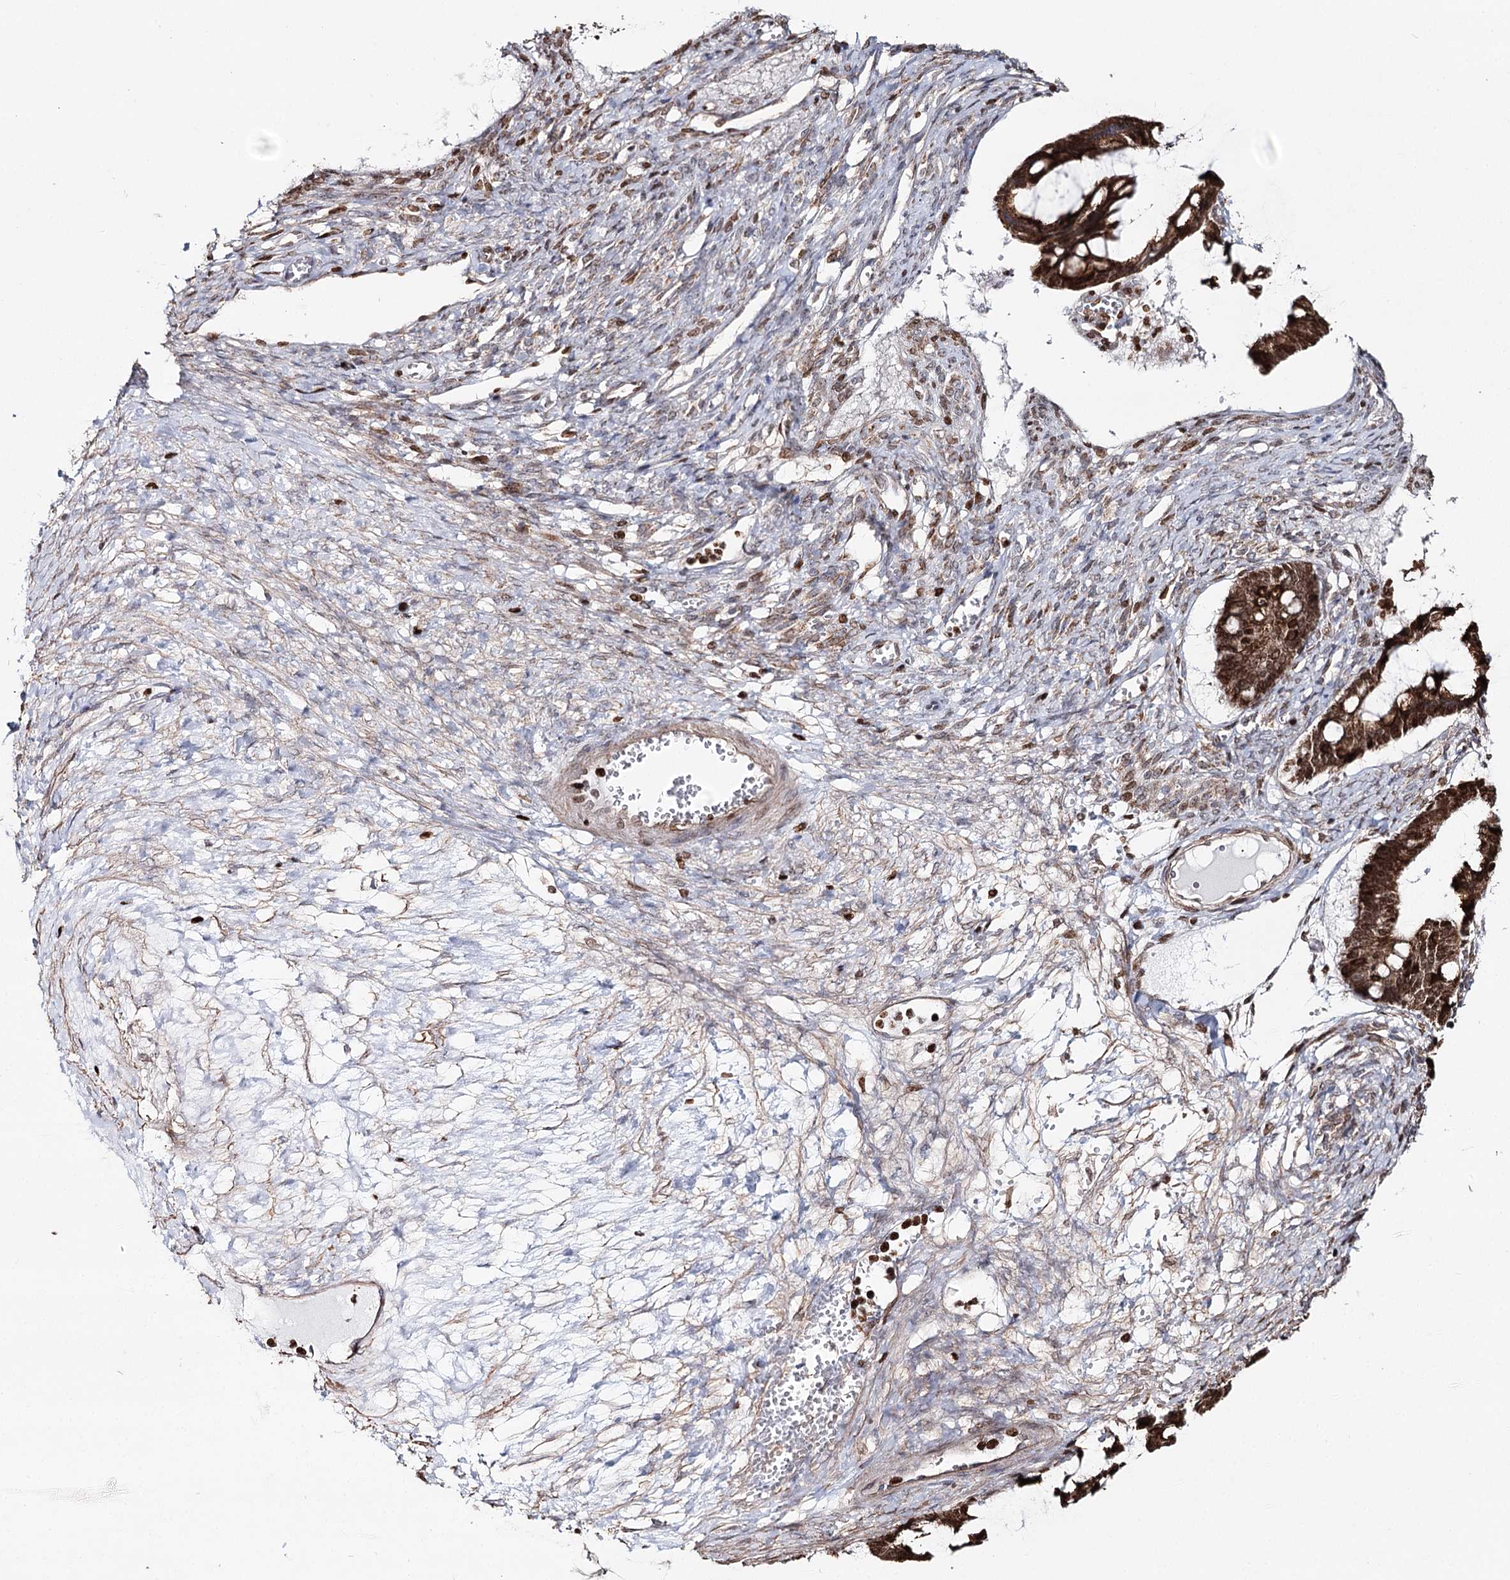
{"staining": {"intensity": "strong", "quantity": ">75%", "location": "cytoplasmic/membranous,nuclear"}, "tissue": "ovarian cancer", "cell_type": "Tumor cells", "image_type": "cancer", "snomed": [{"axis": "morphology", "description": "Cystadenocarcinoma, mucinous, NOS"}, {"axis": "topography", "description": "Ovary"}], "caption": "Ovarian mucinous cystadenocarcinoma stained with immunohistochemistry (IHC) displays strong cytoplasmic/membranous and nuclear staining in about >75% of tumor cells. The protein of interest is stained brown, and the nuclei are stained in blue (DAB IHC with brightfield microscopy, high magnification).", "gene": "PDHX", "patient": {"sex": "female", "age": 73}}